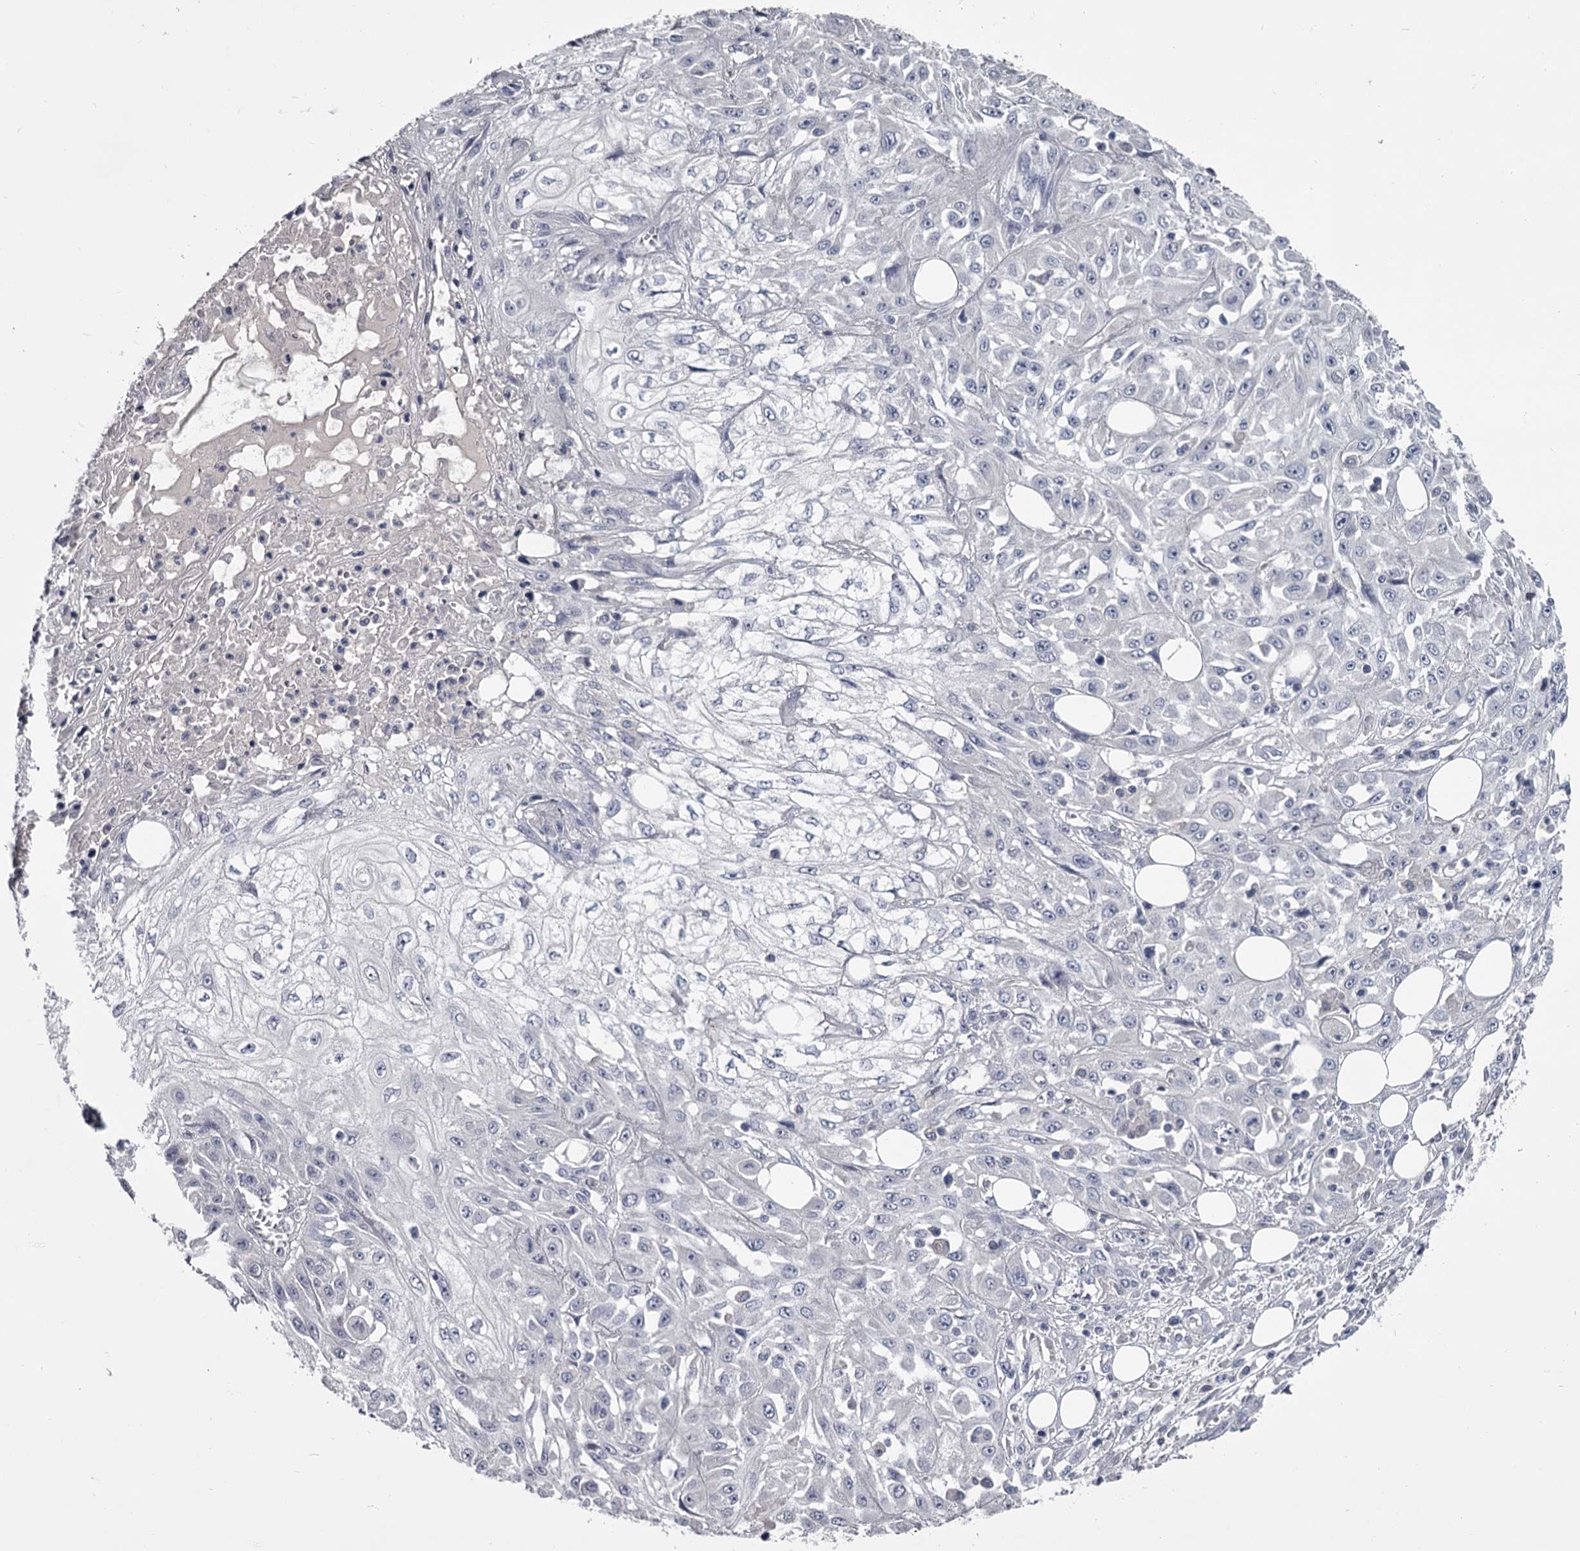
{"staining": {"intensity": "negative", "quantity": "none", "location": "none"}, "tissue": "skin cancer", "cell_type": "Tumor cells", "image_type": "cancer", "snomed": [{"axis": "morphology", "description": "Squamous cell carcinoma, NOS"}, {"axis": "morphology", "description": "Squamous cell carcinoma, metastatic, NOS"}, {"axis": "topography", "description": "Skin"}, {"axis": "topography", "description": "Lymph node"}], "caption": "This micrograph is of skin cancer stained with immunohistochemistry to label a protein in brown with the nuclei are counter-stained blue. There is no staining in tumor cells.", "gene": "DAO", "patient": {"sex": "male", "age": 75}}